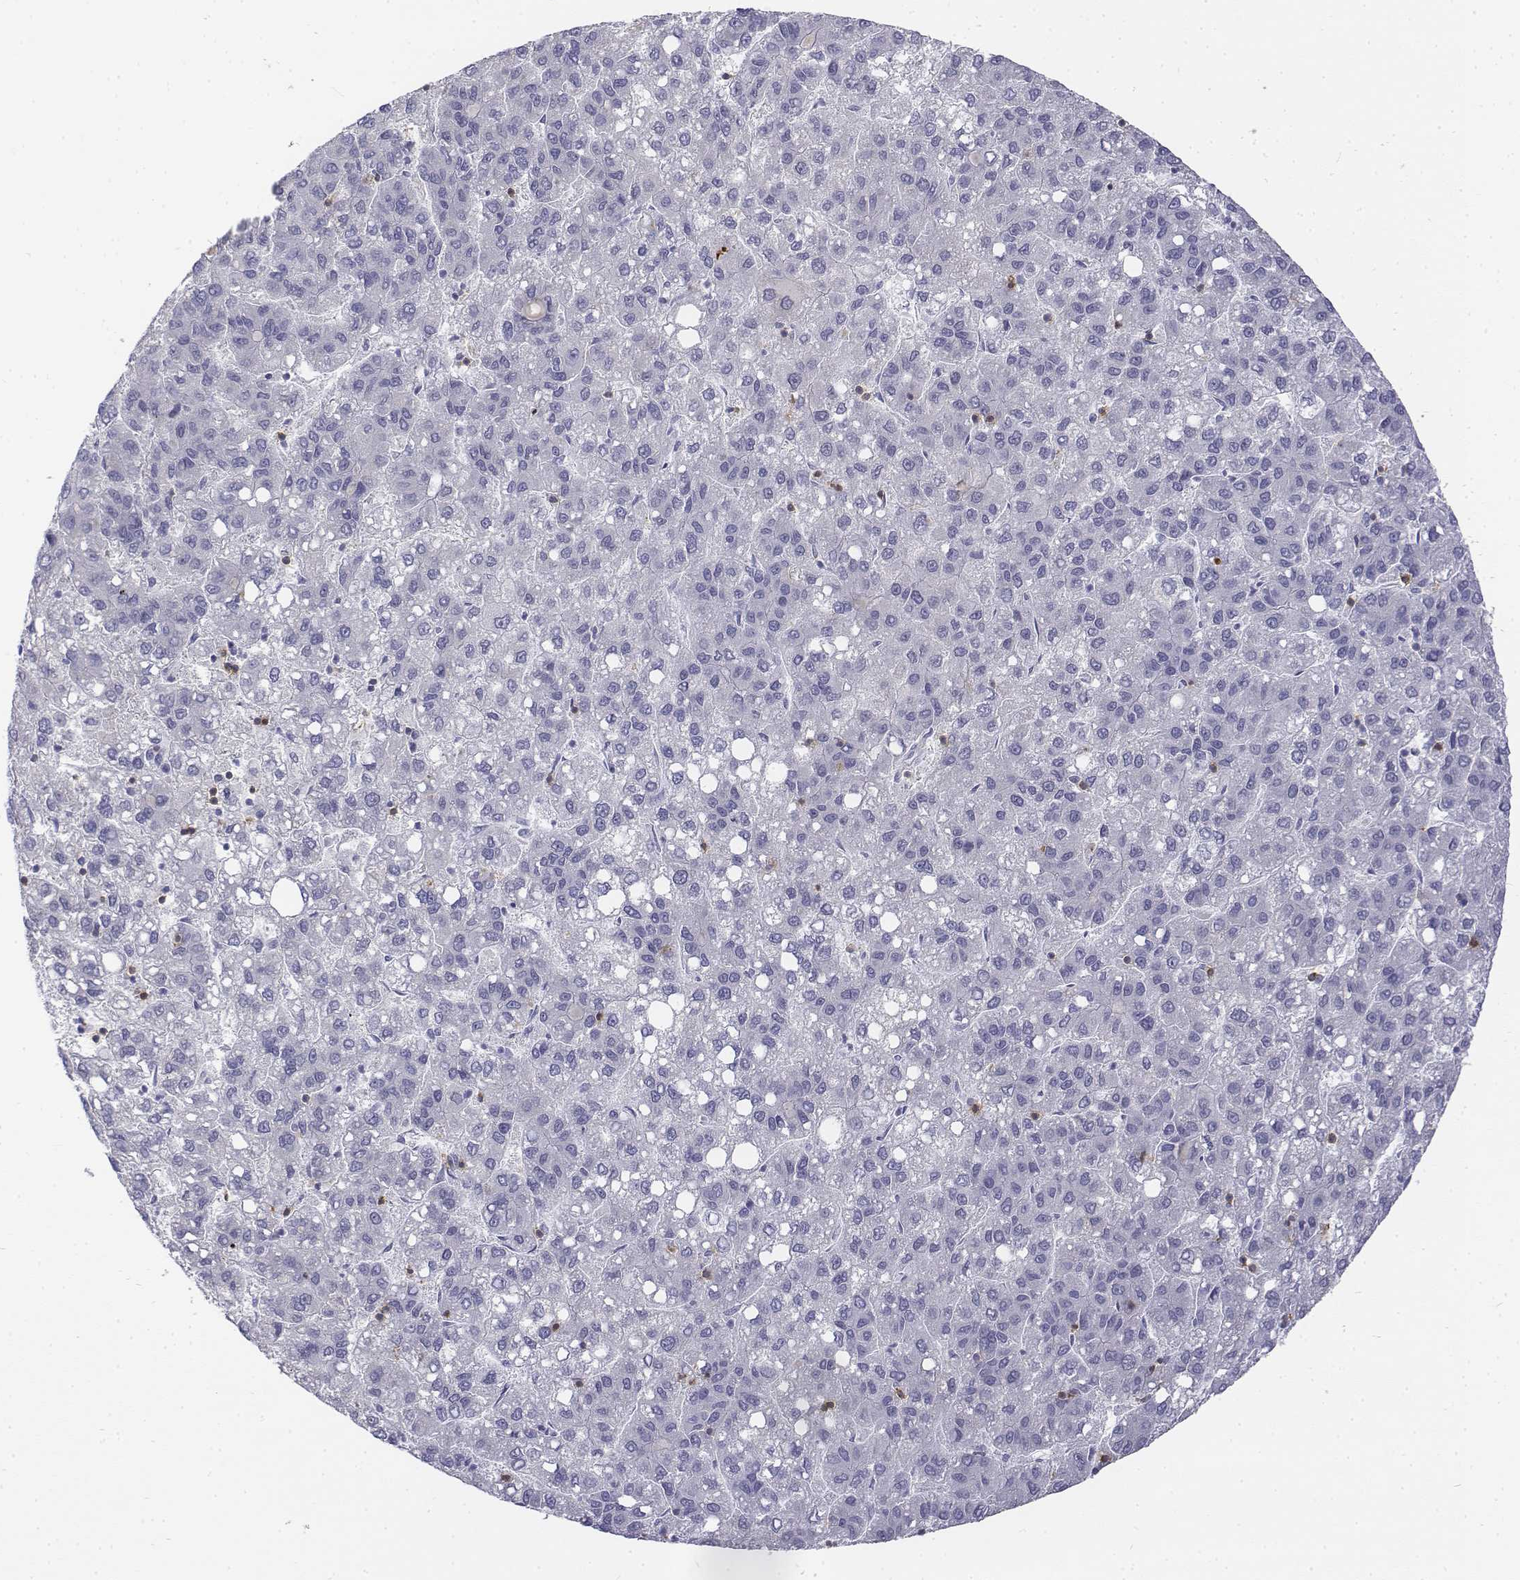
{"staining": {"intensity": "negative", "quantity": "none", "location": "none"}, "tissue": "liver cancer", "cell_type": "Tumor cells", "image_type": "cancer", "snomed": [{"axis": "morphology", "description": "Carcinoma, Hepatocellular, NOS"}, {"axis": "topography", "description": "Liver"}], "caption": "Immunohistochemical staining of hepatocellular carcinoma (liver) reveals no significant staining in tumor cells.", "gene": "CD3E", "patient": {"sex": "female", "age": 82}}